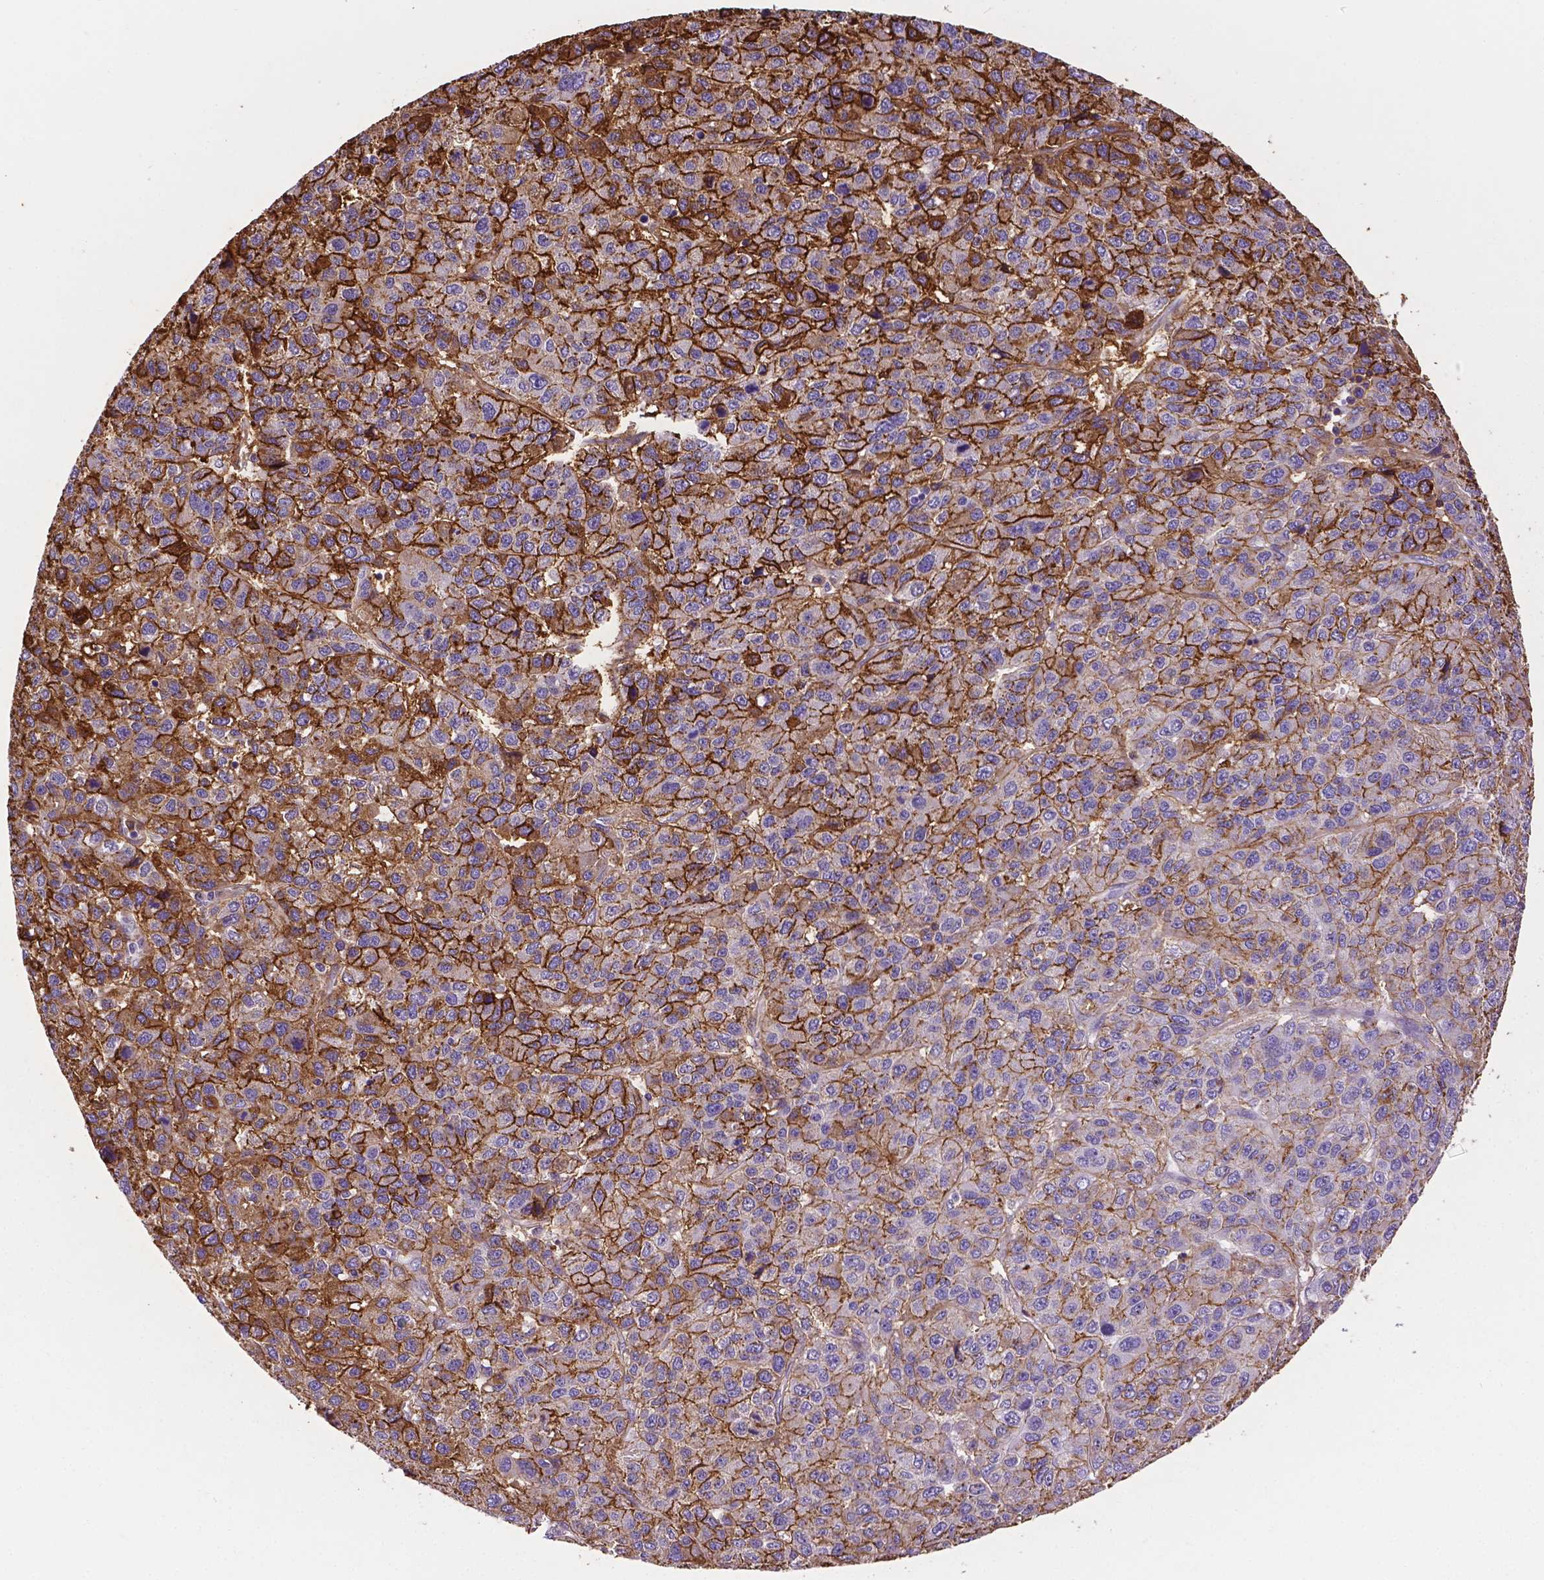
{"staining": {"intensity": "moderate", "quantity": "25%-75%", "location": "cytoplasmic/membranous"}, "tissue": "liver cancer", "cell_type": "Tumor cells", "image_type": "cancer", "snomed": [{"axis": "morphology", "description": "Carcinoma, Hepatocellular, NOS"}, {"axis": "topography", "description": "Liver"}], "caption": "Human liver hepatocellular carcinoma stained for a protein (brown) exhibits moderate cytoplasmic/membranous positive positivity in about 25%-75% of tumor cells.", "gene": "APOE", "patient": {"sex": "male", "age": 69}}